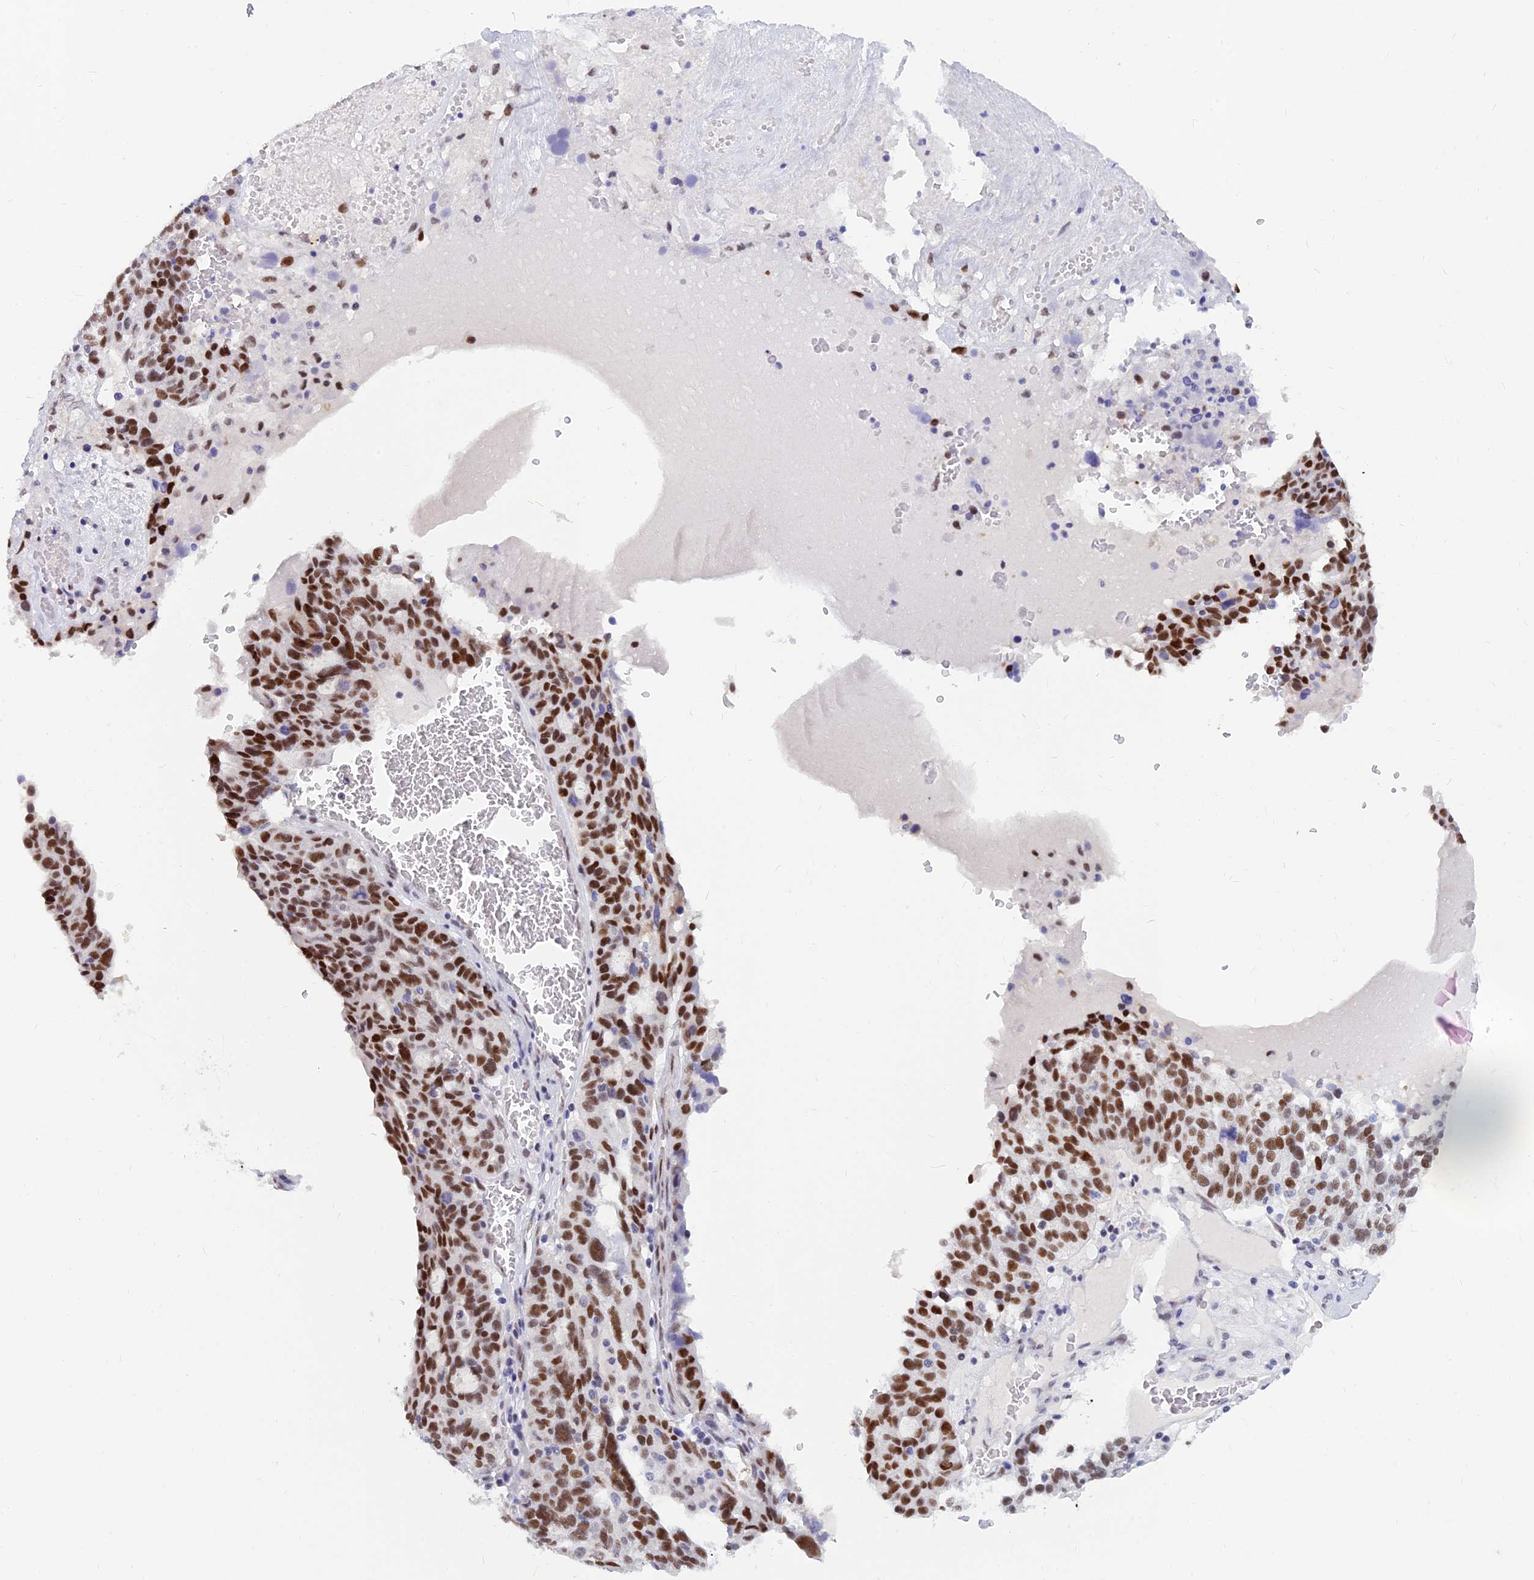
{"staining": {"intensity": "strong", "quantity": ">75%", "location": "nuclear"}, "tissue": "ovarian cancer", "cell_type": "Tumor cells", "image_type": "cancer", "snomed": [{"axis": "morphology", "description": "Cystadenocarcinoma, serous, NOS"}, {"axis": "topography", "description": "Ovary"}], "caption": "Tumor cells exhibit strong nuclear expression in about >75% of cells in ovarian serous cystadenocarcinoma. (Brightfield microscopy of DAB IHC at high magnification).", "gene": "CLK4", "patient": {"sex": "female", "age": 59}}